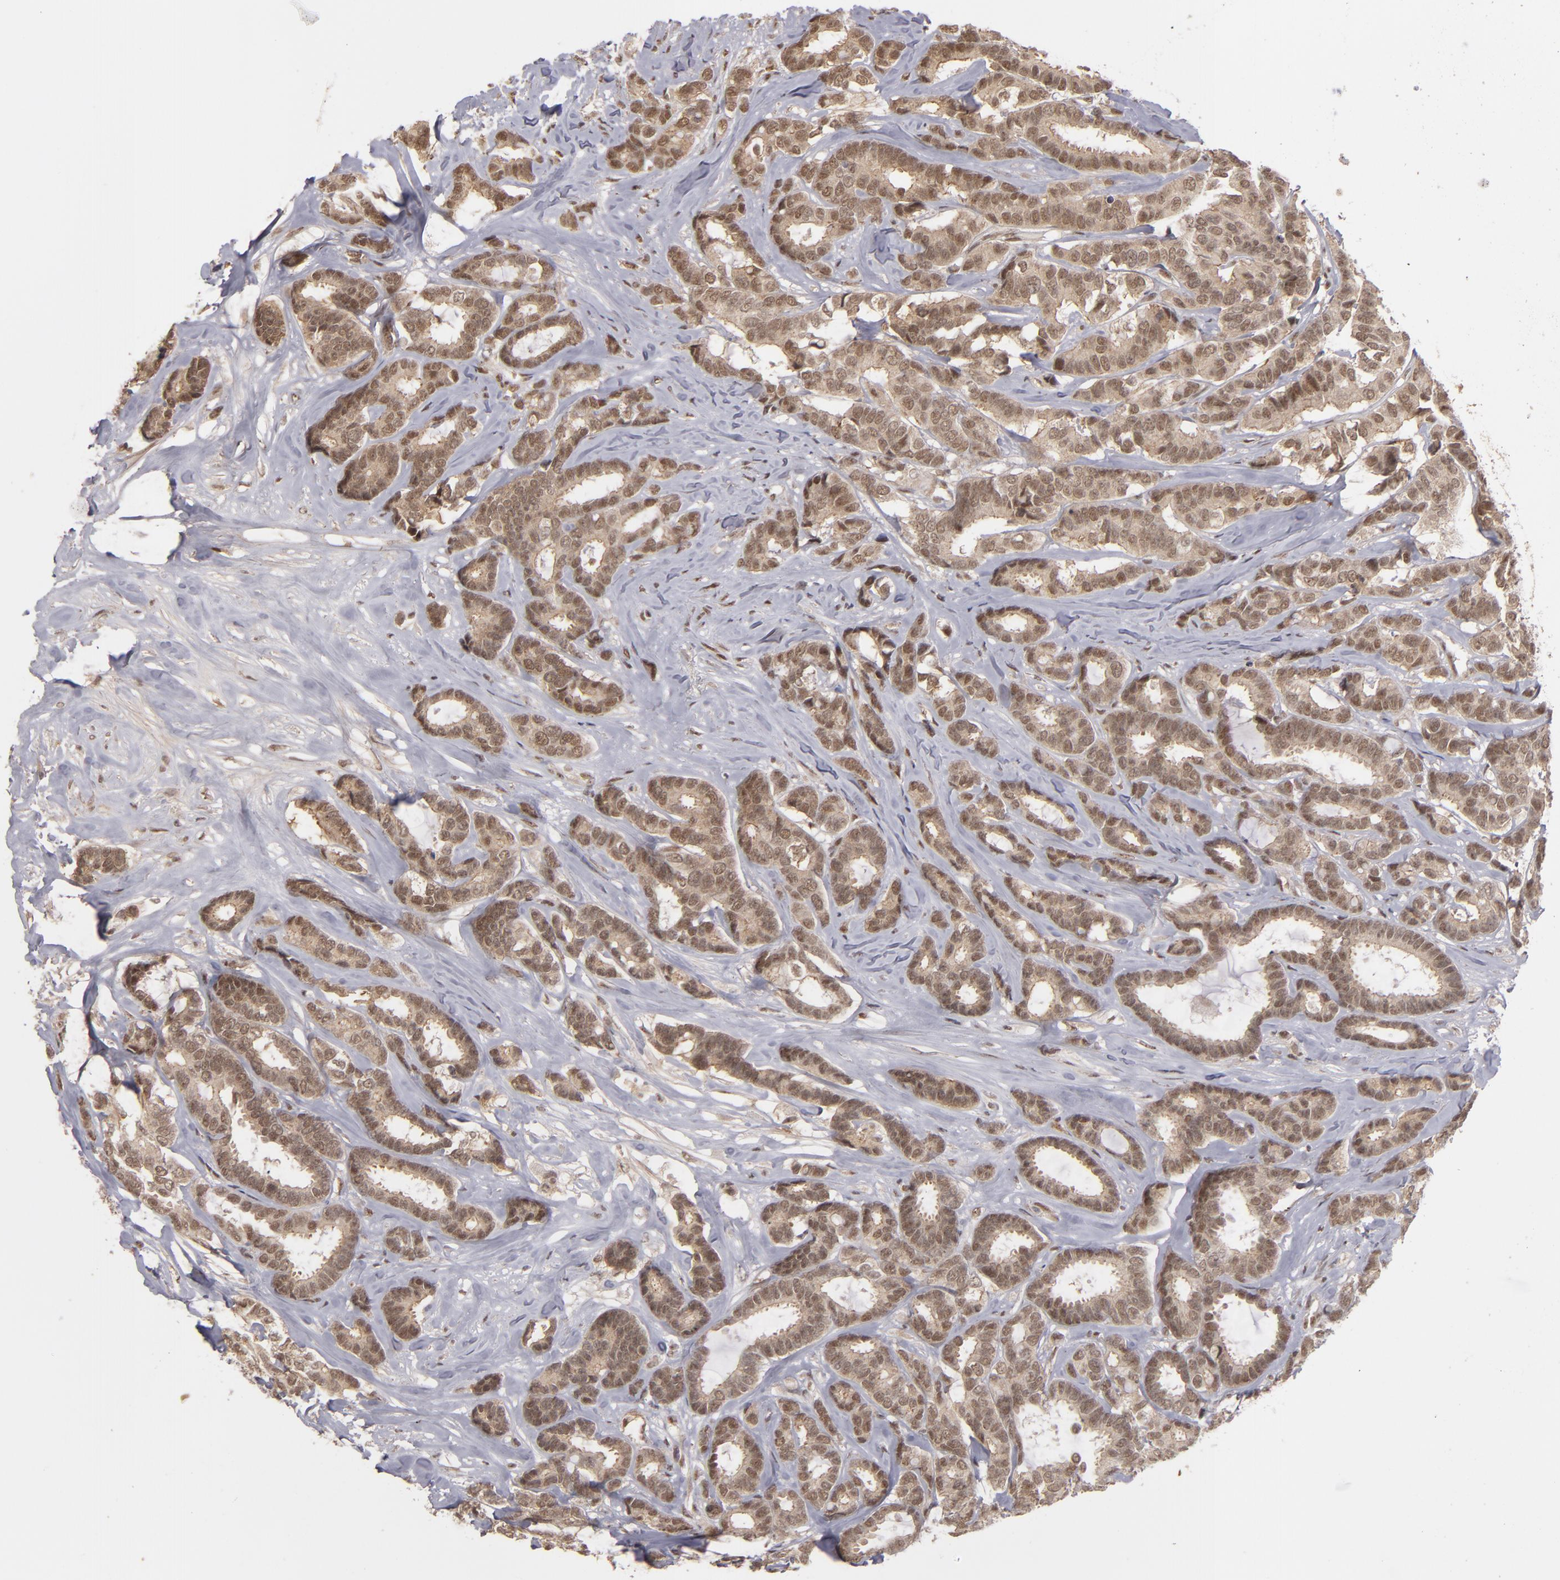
{"staining": {"intensity": "moderate", "quantity": ">75%", "location": "nuclear"}, "tissue": "breast cancer", "cell_type": "Tumor cells", "image_type": "cancer", "snomed": [{"axis": "morphology", "description": "Duct carcinoma"}, {"axis": "topography", "description": "Breast"}], "caption": "DAB (3,3'-diaminobenzidine) immunohistochemical staining of human infiltrating ductal carcinoma (breast) displays moderate nuclear protein expression in about >75% of tumor cells. Using DAB (3,3'-diaminobenzidine) (brown) and hematoxylin (blue) stains, captured at high magnification using brightfield microscopy.", "gene": "ZNF234", "patient": {"sex": "female", "age": 87}}